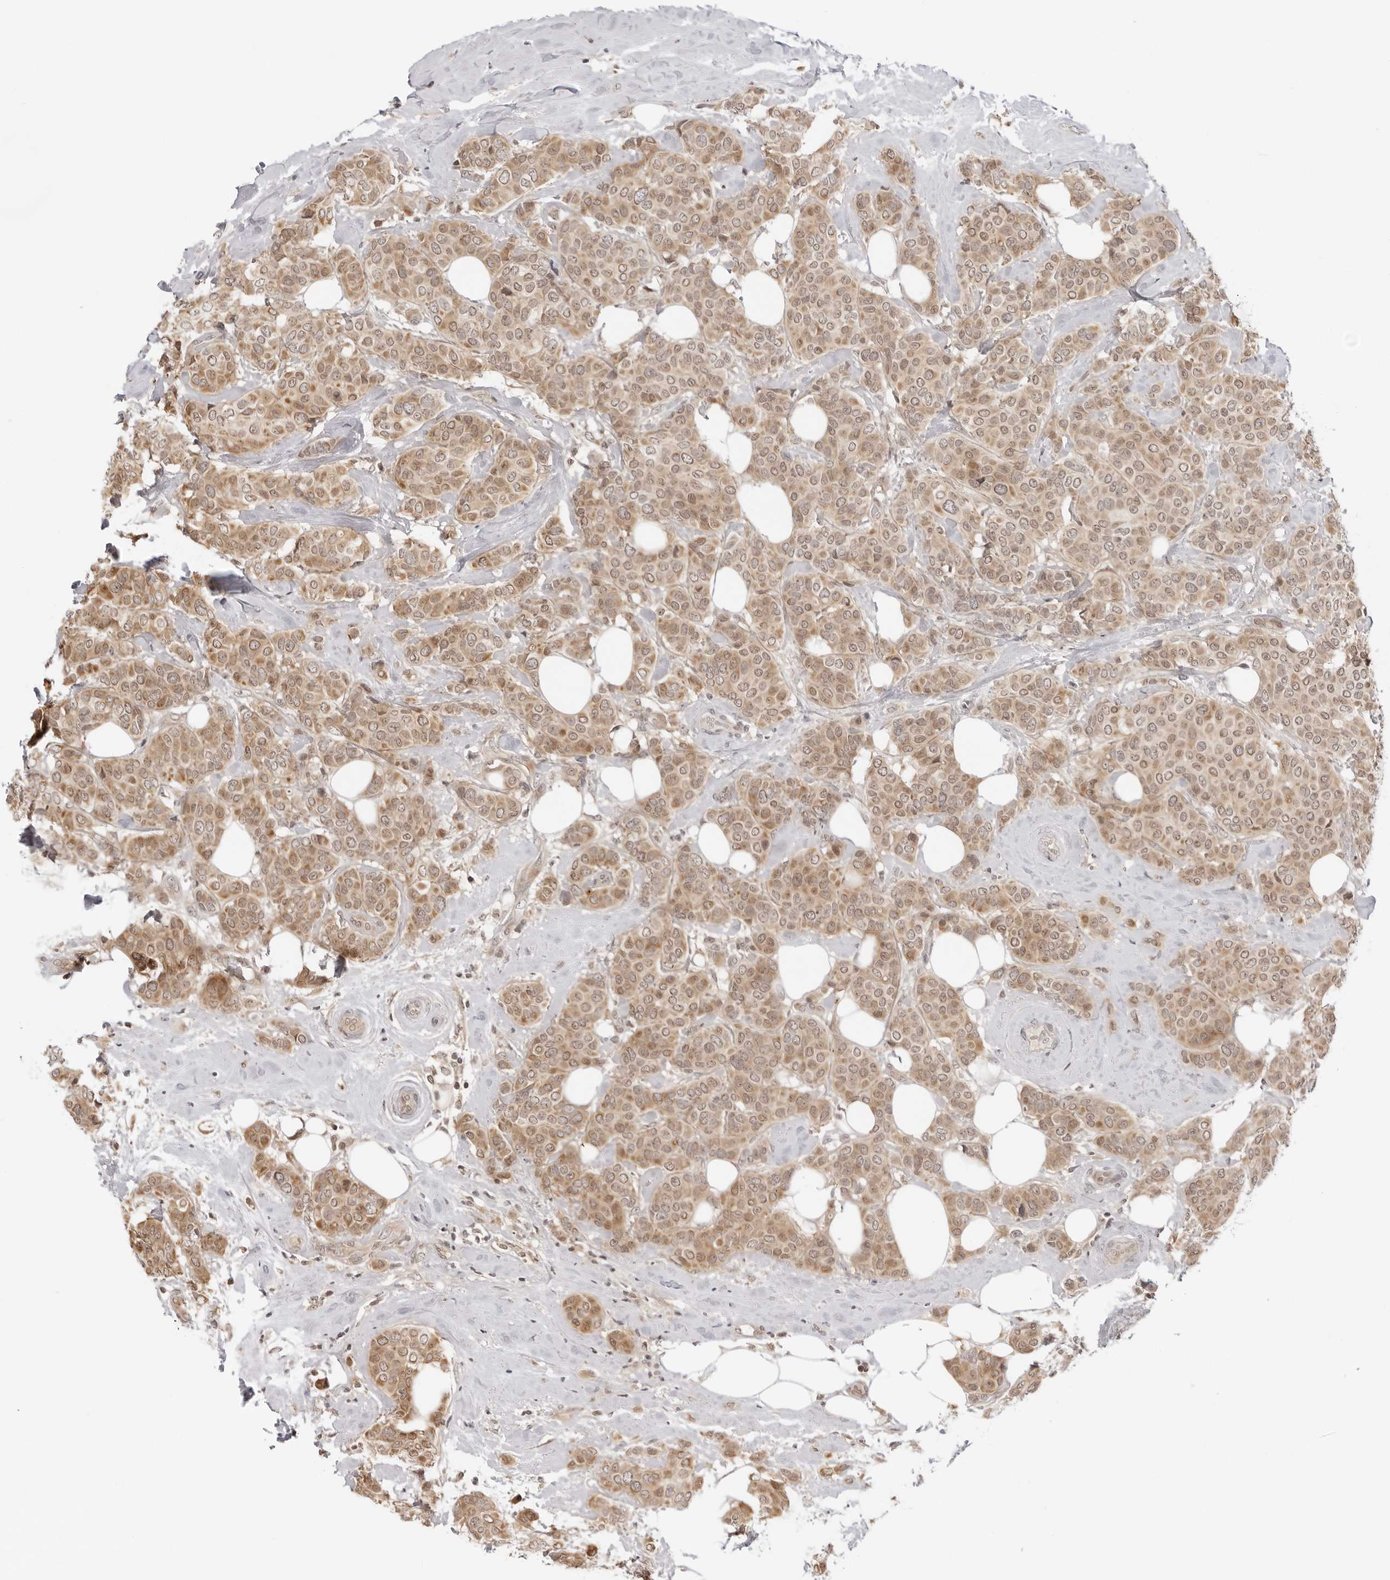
{"staining": {"intensity": "moderate", "quantity": ">75%", "location": "cytoplasmic/membranous,nuclear"}, "tissue": "breast cancer", "cell_type": "Tumor cells", "image_type": "cancer", "snomed": [{"axis": "morphology", "description": "Lobular carcinoma"}, {"axis": "topography", "description": "Breast"}], "caption": "Protein staining of lobular carcinoma (breast) tissue displays moderate cytoplasmic/membranous and nuclear positivity in about >75% of tumor cells. Nuclei are stained in blue.", "gene": "PRRC2C", "patient": {"sex": "female", "age": 51}}